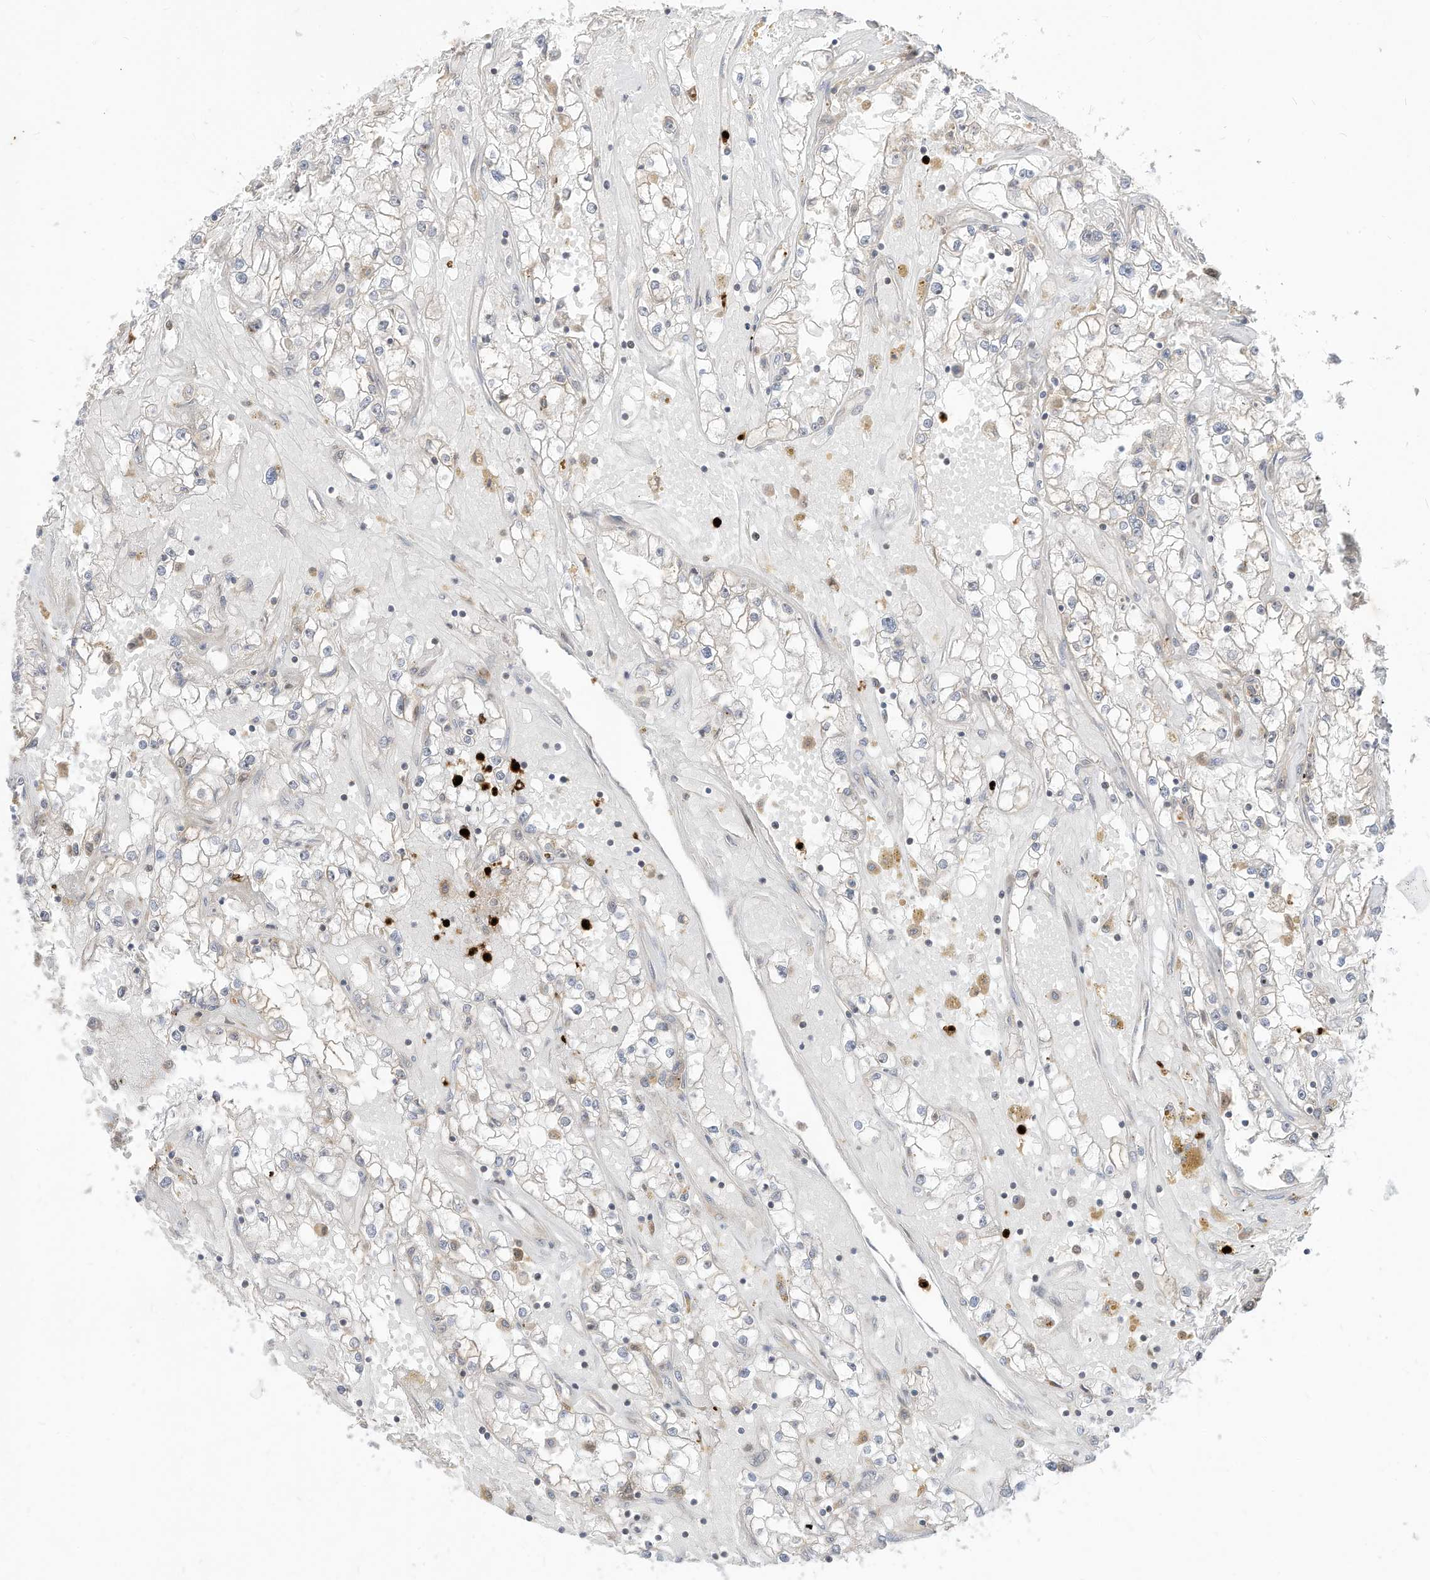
{"staining": {"intensity": "negative", "quantity": "none", "location": "none"}, "tissue": "renal cancer", "cell_type": "Tumor cells", "image_type": "cancer", "snomed": [{"axis": "morphology", "description": "Adenocarcinoma, NOS"}, {"axis": "topography", "description": "Kidney"}], "caption": "IHC of human renal cancer (adenocarcinoma) demonstrates no staining in tumor cells. (Stains: DAB immunohistochemistry (IHC) with hematoxylin counter stain, Microscopy: brightfield microscopy at high magnification).", "gene": "CNKSR1", "patient": {"sex": "male", "age": 56}}